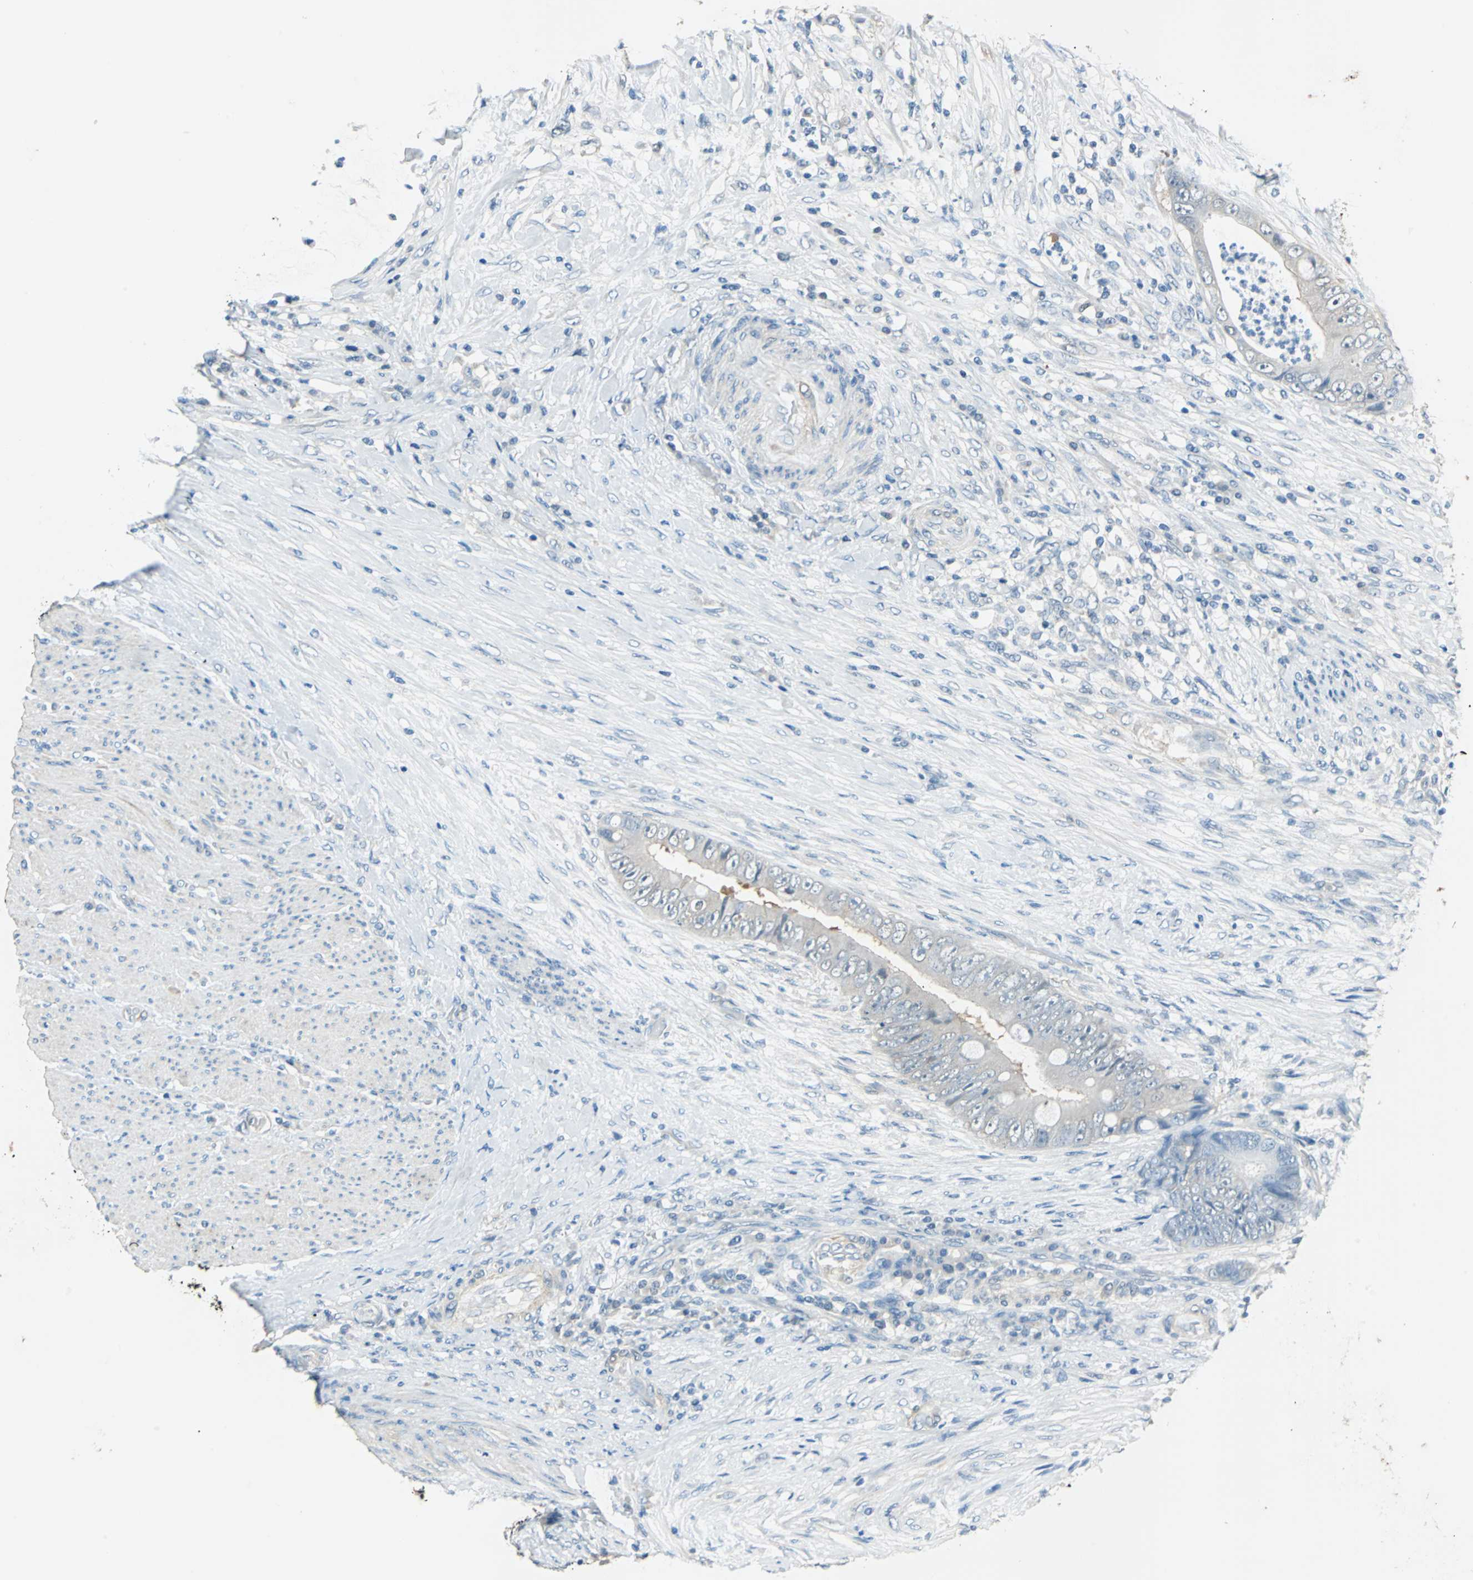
{"staining": {"intensity": "weak", "quantity": "<25%", "location": "cytoplasmic/membranous"}, "tissue": "colorectal cancer", "cell_type": "Tumor cells", "image_type": "cancer", "snomed": [{"axis": "morphology", "description": "Adenocarcinoma, NOS"}, {"axis": "topography", "description": "Rectum"}], "caption": "Tumor cells show no significant protein positivity in colorectal cancer (adenocarcinoma).", "gene": "FKBP4", "patient": {"sex": "female", "age": 77}}